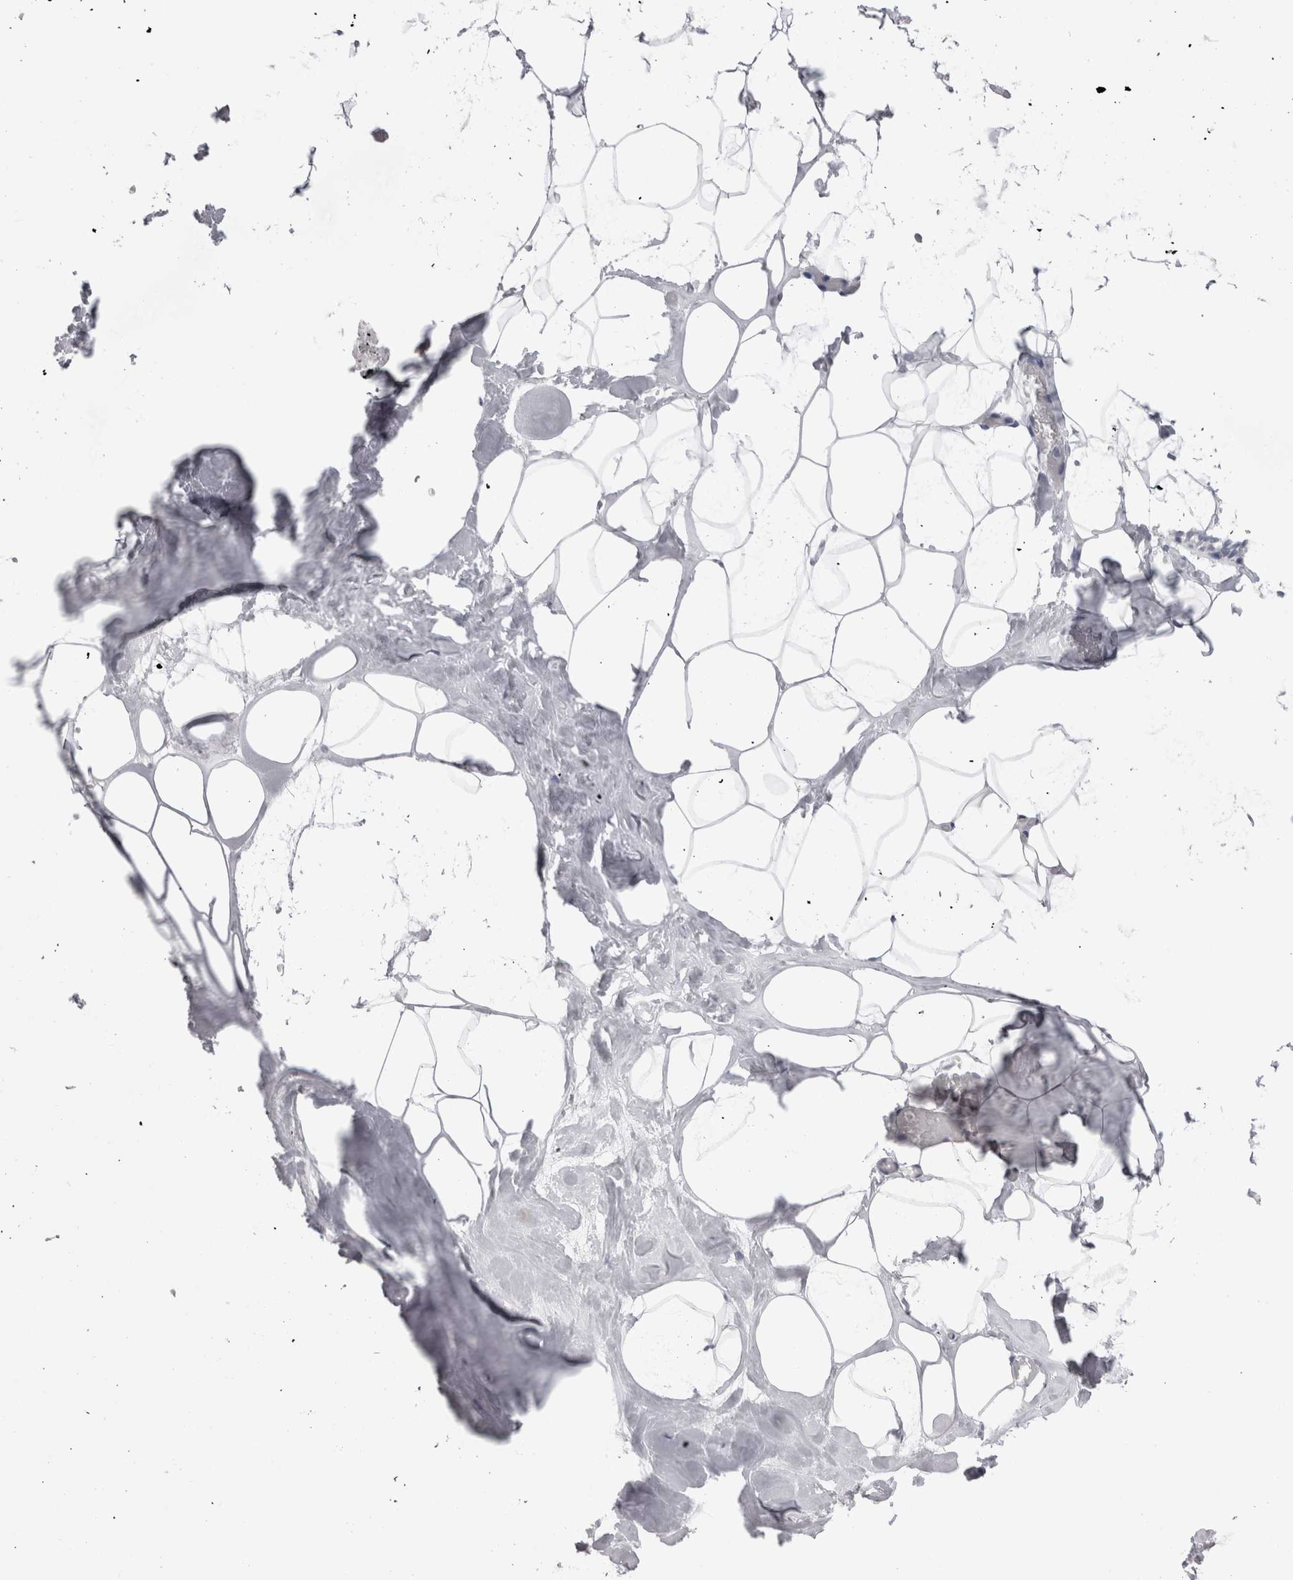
{"staining": {"intensity": "negative", "quantity": "none", "location": "none"}, "tissue": "adipose tissue", "cell_type": "Adipocytes", "image_type": "normal", "snomed": [{"axis": "morphology", "description": "Normal tissue, NOS"}, {"axis": "morphology", "description": "Fibrosis, NOS"}, {"axis": "topography", "description": "Breast"}, {"axis": "topography", "description": "Adipose tissue"}], "caption": "Adipose tissue stained for a protein using immunohistochemistry exhibits no staining adipocytes.", "gene": "SUCNR1", "patient": {"sex": "female", "age": 39}}